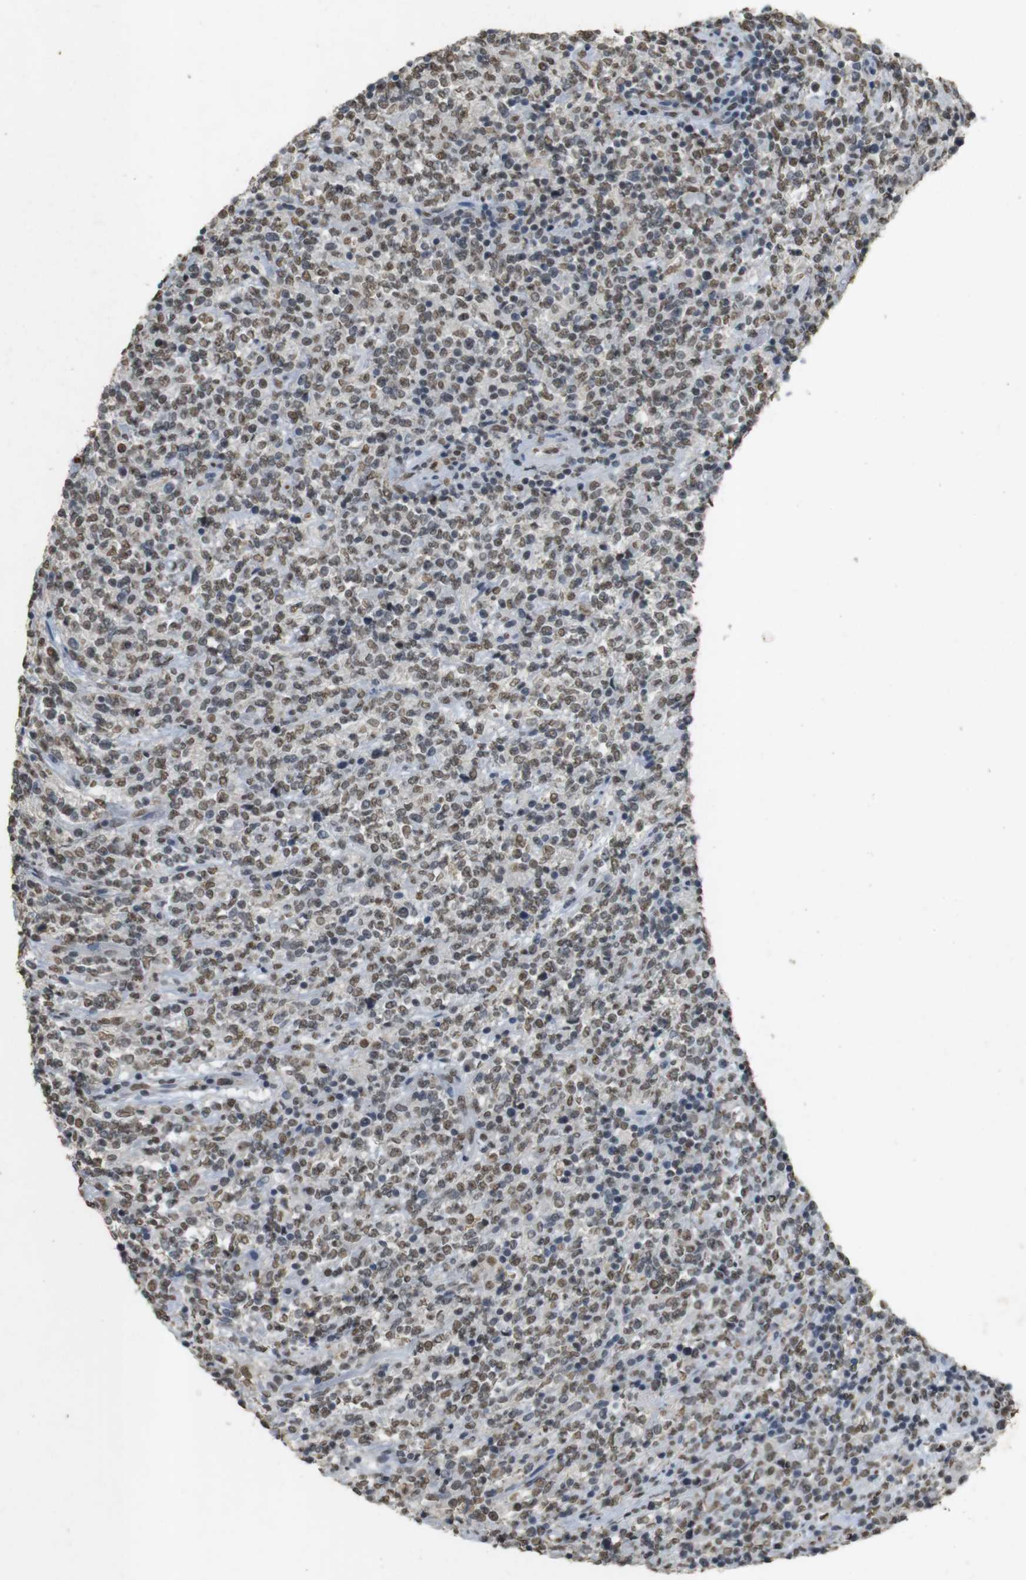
{"staining": {"intensity": "moderate", "quantity": "25%-75%", "location": "nuclear"}, "tissue": "lymphoma", "cell_type": "Tumor cells", "image_type": "cancer", "snomed": [{"axis": "morphology", "description": "Malignant lymphoma, non-Hodgkin's type, High grade"}, {"axis": "topography", "description": "Soft tissue"}], "caption": "Lymphoma stained for a protein exhibits moderate nuclear positivity in tumor cells.", "gene": "GATA4", "patient": {"sex": "male", "age": 18}}